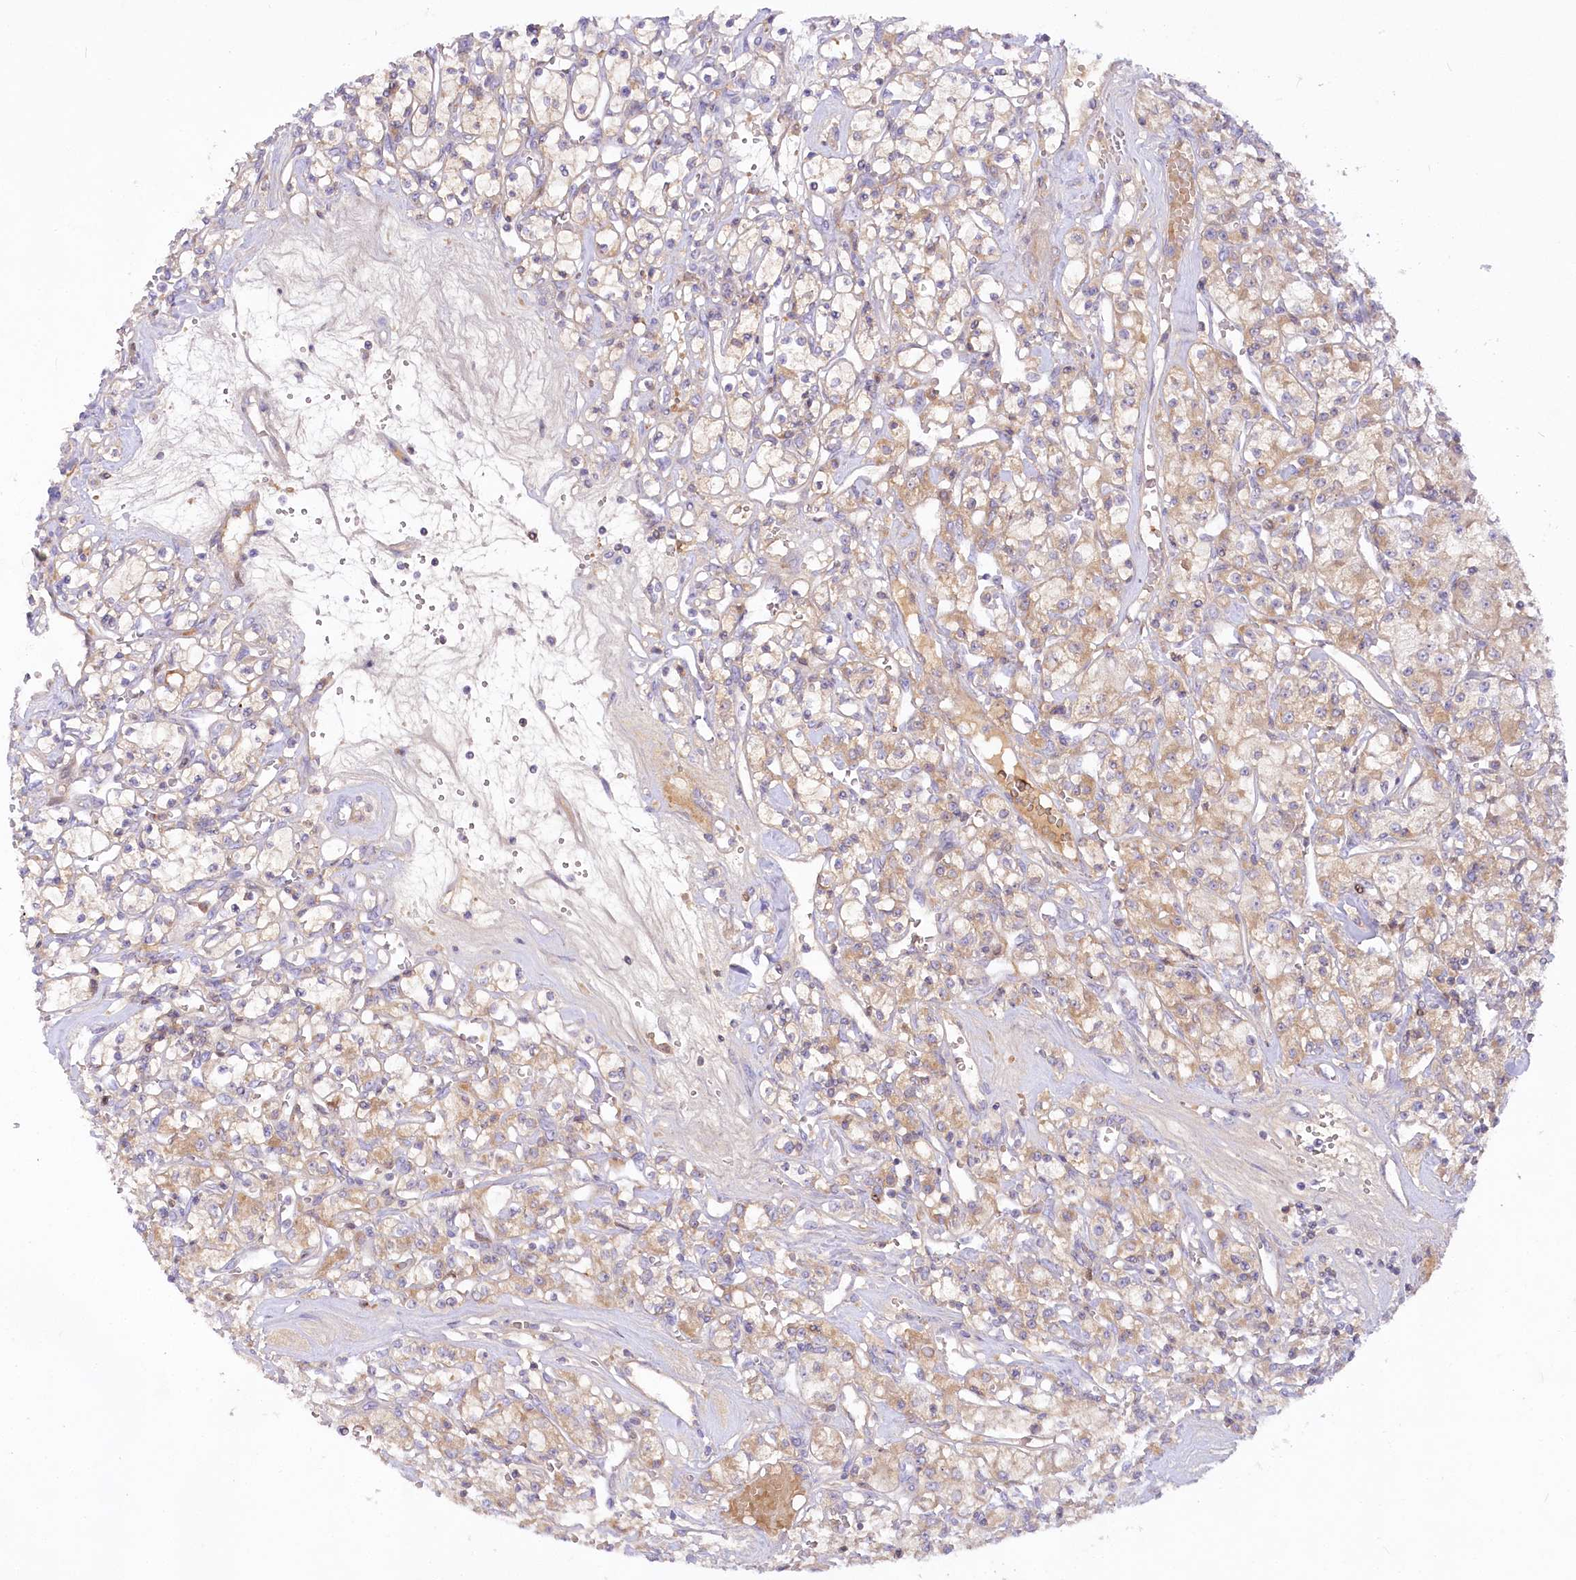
{"staining": {"intensity": "moderate", "quantity": "25%-75%", "location": "cytoplasmic/membranous"}, "tissue": "renal cancer", "cell_type": "Tumor cells", "image_type": "cancer", "snomed": [{"axis": "morphology", "description": "Adenocarcinoma, NOS"}, {"axis": "topography", "description": "Kidney"}], "caption": "Renal adenocarcinoma tissue demonstrates moderate cytoplasmic/membranous staining in about 25%-75% of tumor cells, visualized by immunohistochemistry.", "gene": "EFHC2", "patient": {"sex": "female", "age": 59}}